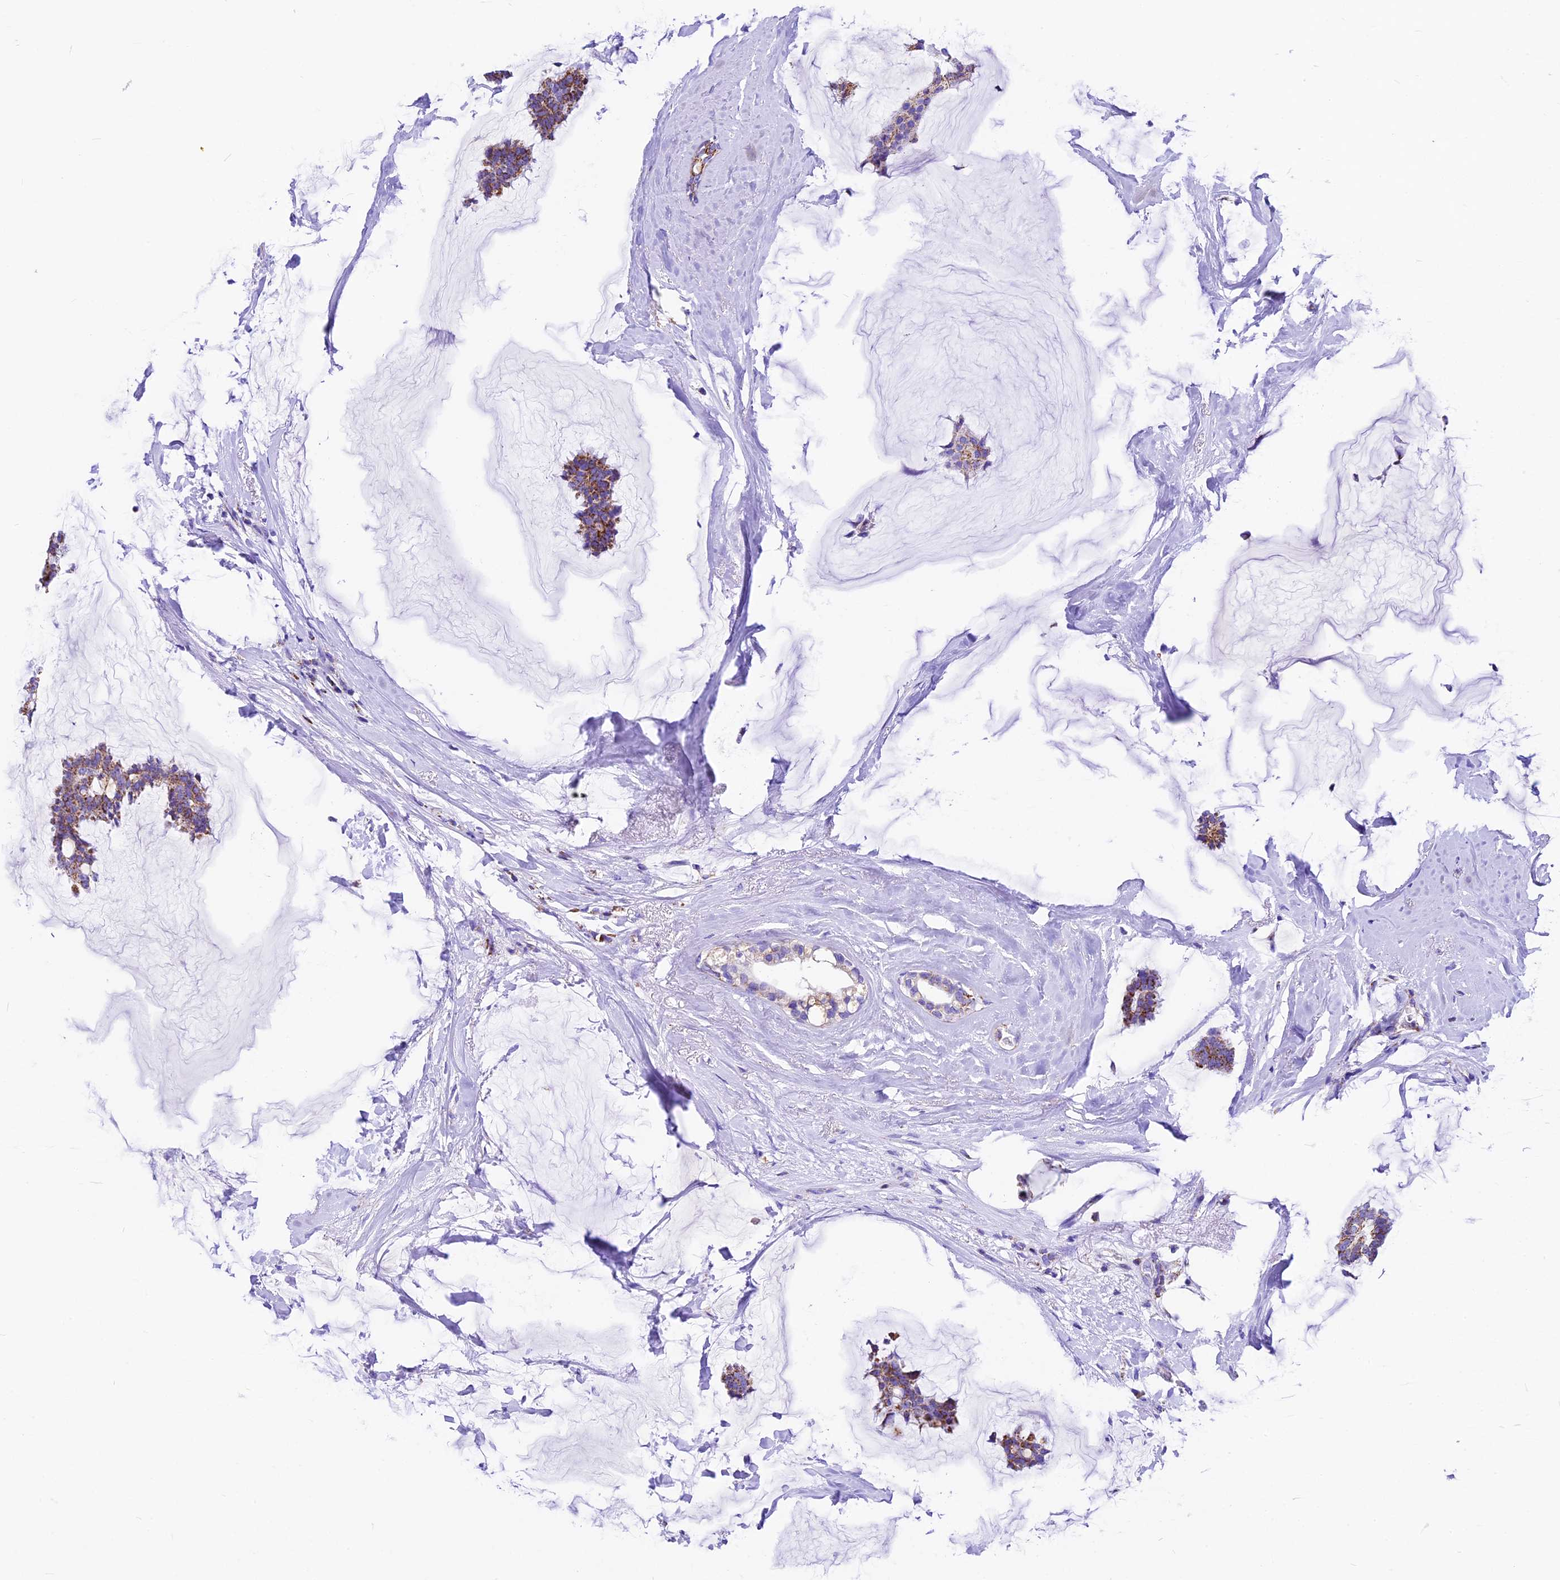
{"staining": {"intensity": "moderate", "quantity": ">75%", "location": "cytoplasmic/membranous"}, "tissue": "breast cancer", "cell_type": "Tumor cells", "image_type": "cancer", "snomed": [{"axis": "morphology", "description": "Duct carcinoma"}, {"axis": "topography", "description": "Breast"}], "caption": "Invasive ductal carcinoma (breast) stained for a protein (brown) reveals moderate cytoplasmic/membranous positive expression in approximately >75% of tumor cells.", "gene": "DCAF5", "patient": {"sex": "female", "age": 93}}